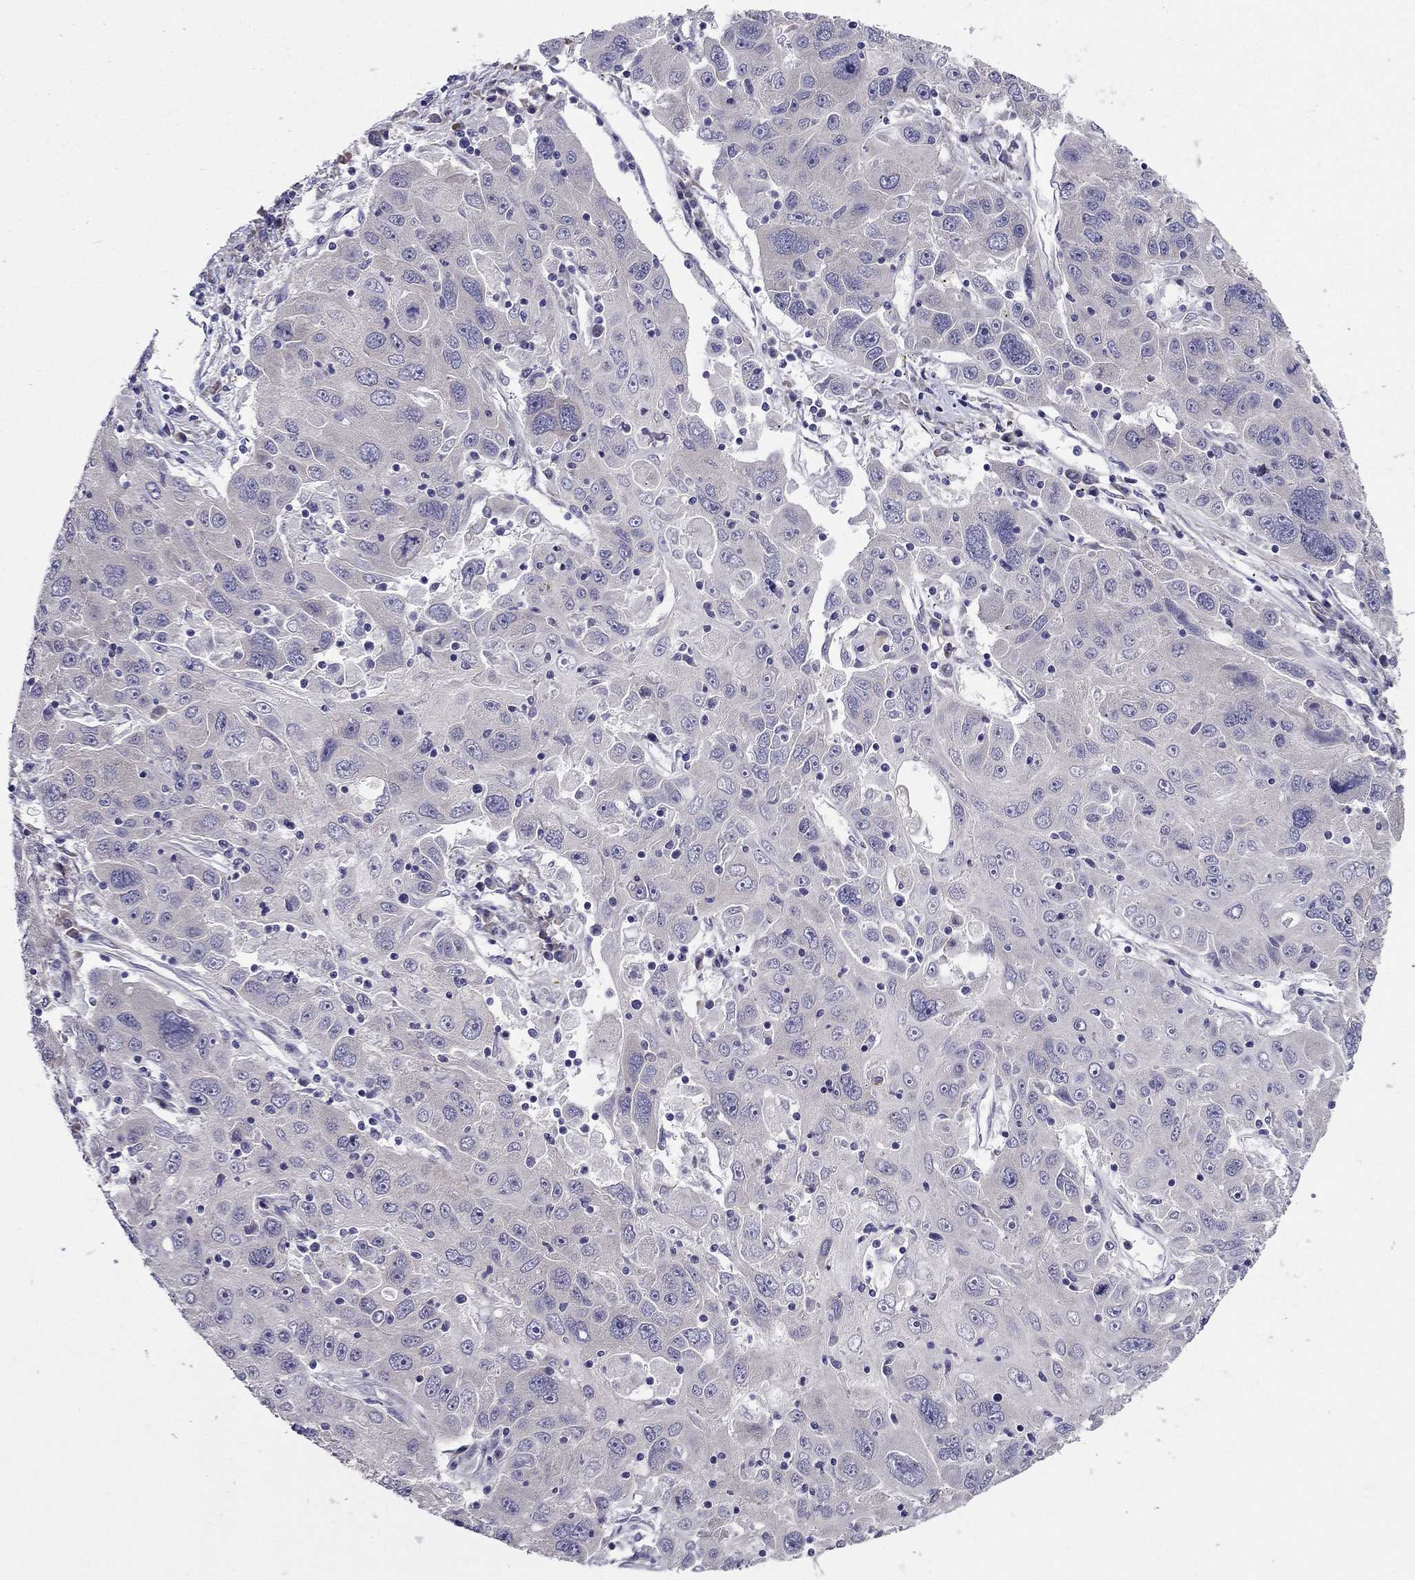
{"staining": {"intensity": "negative", "quantity": "none", "location": "none"}, "tissue": "stomach cancer", "cell_type": "Tumor cells", "image_type": "cancer", "snomed": [{"axis": "morphology", "description": "Adenocarcinoma, NOS"}, {"axis": "topography", "description": "Stomach"}], "caption": "Tumor cells show no significant protein positivity in stomach cancer.", "gene": "ARHGEF28", "patient": {"sex": "male", "age": 56}}